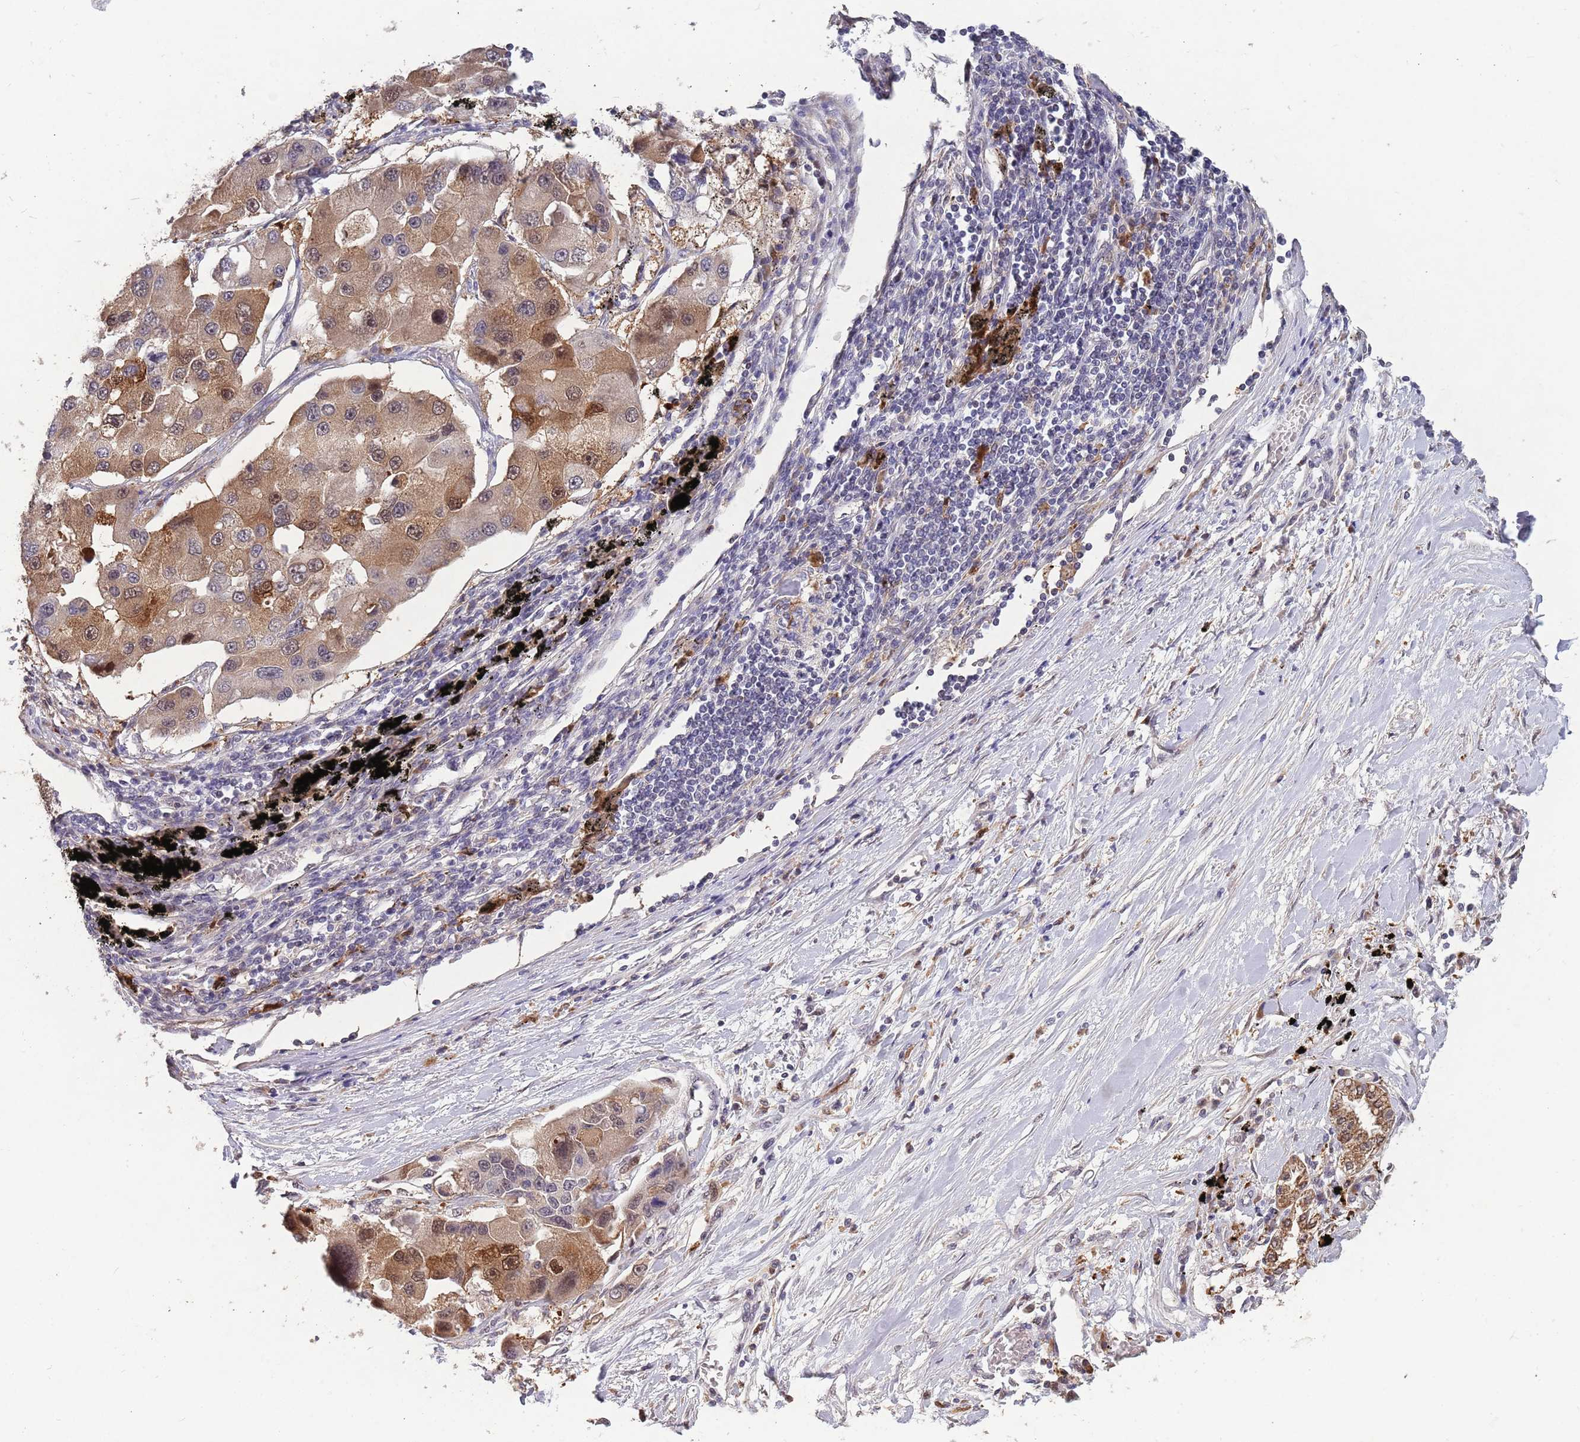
{"staining": {"intensity": "moderate", "quantity": ">75%", "location": "cytoplasmic/membranous,nuclear"}, "tissue": "lung cancer", "cell_type": "Tumor cells", "image_type": "cancer", "snomed": [{"axis": "morphology", "description": "Adenocarcinoma, NOS"}, {"axis": "topography", "description": "Lung"}], "caption": "IHC photomicrograph of lung cancer stained for a protein (brown), which exhibits medium levels of moderate cytoplasmic/membranous and nuclear staining in about >75% of tumor cells.", "gene": "ZNF639", "patient": {"sex": "female", "age": 54}}